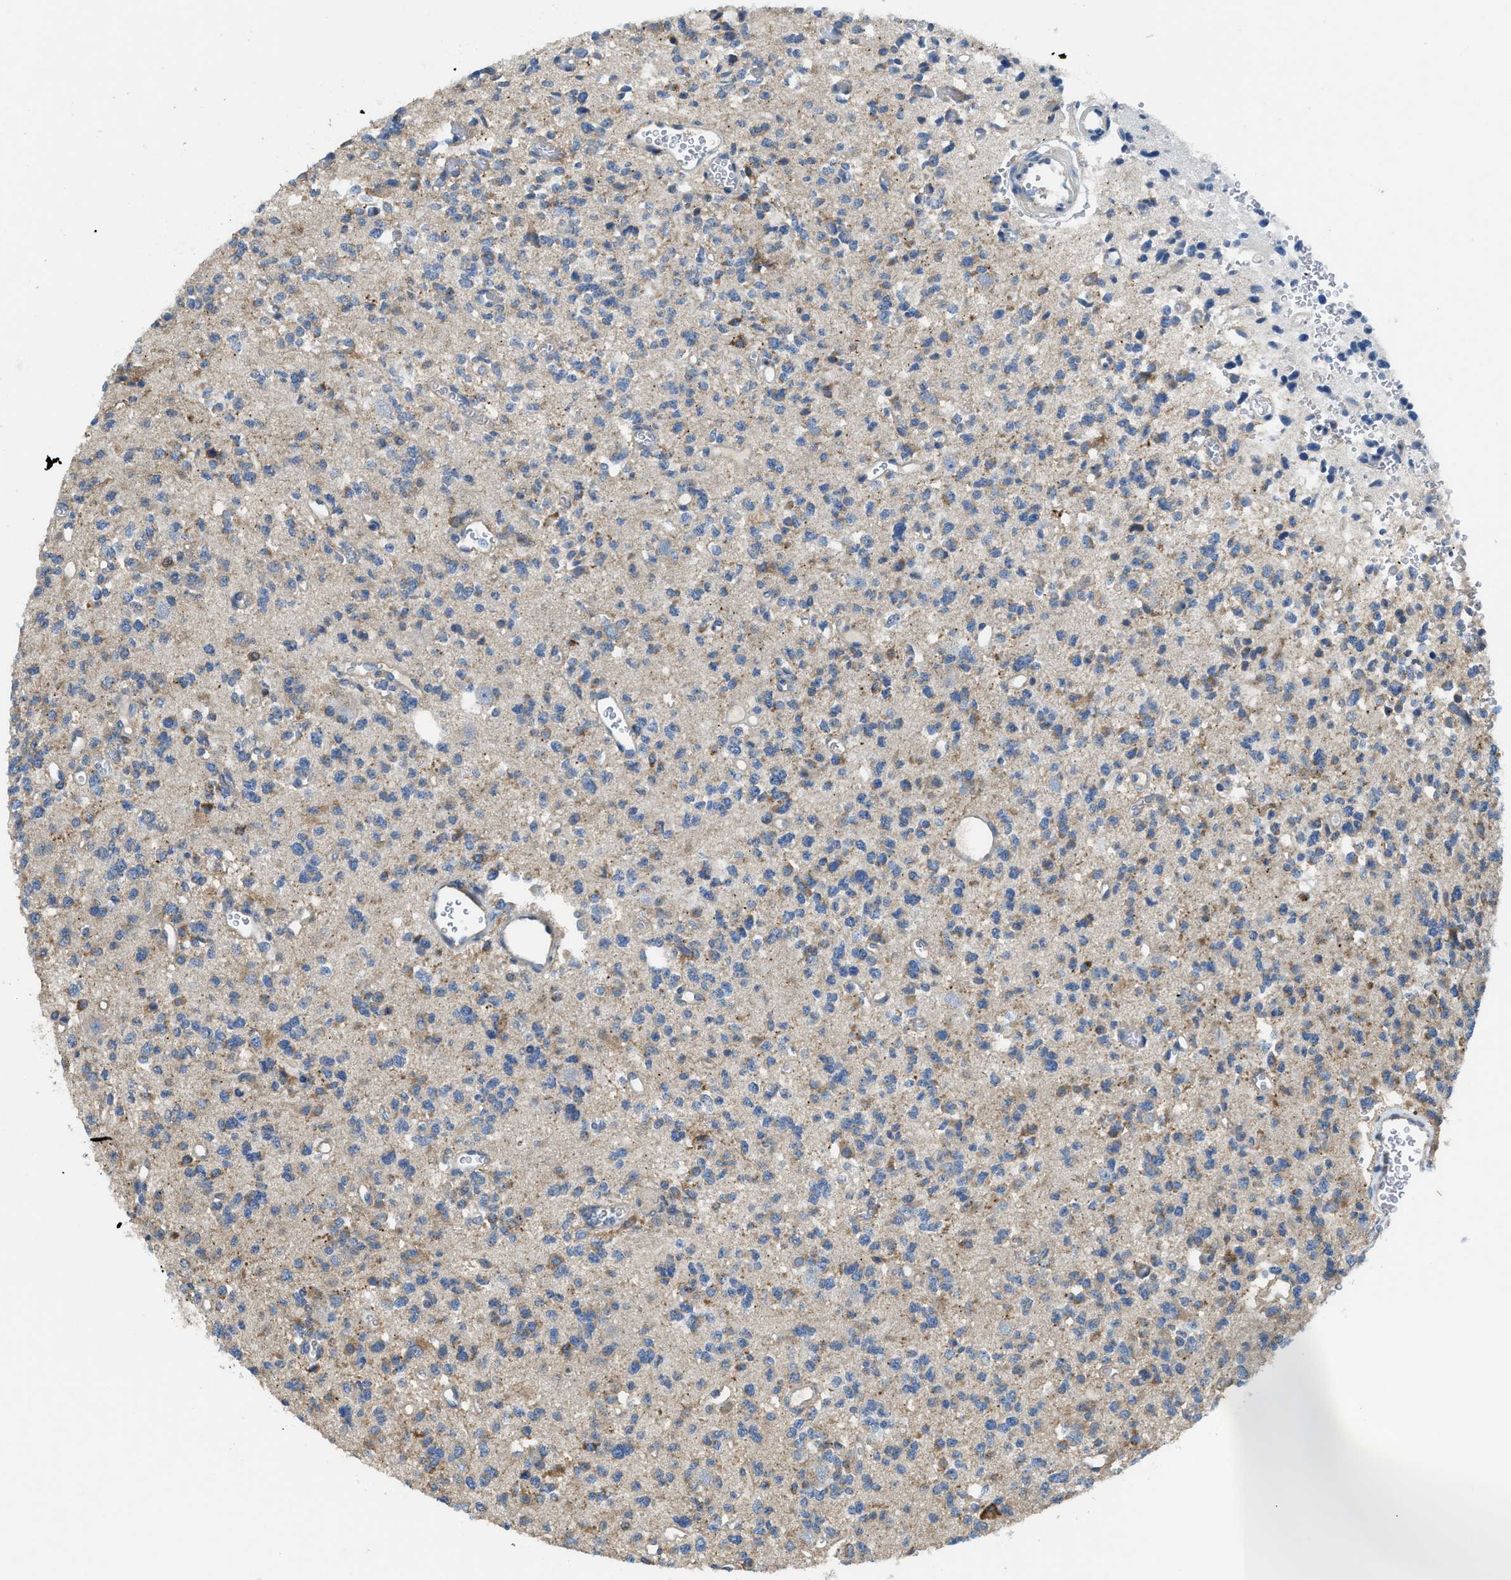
{"staining": {"intensity": "weak", "quantity": "25%-75%", "location": "cytoplasmic/membranous"}, "tissue": "glioma", "cell_type": "Tumor cells", "image_type": "cancer", "snomed": [{"axis": "morphology", "description": "Glioma, malignant, Low grade"}, {"axis": "topography", "description": "Brain"}], "caption": "Protein expression analysis of malignant glioma (low-grade) demonstrates weak cytoplasmic/membranous expression in approximately 25%-75% of tumor cells.", "gene": "TMEM68", "patient": {"sex": "male", "age": 38}}